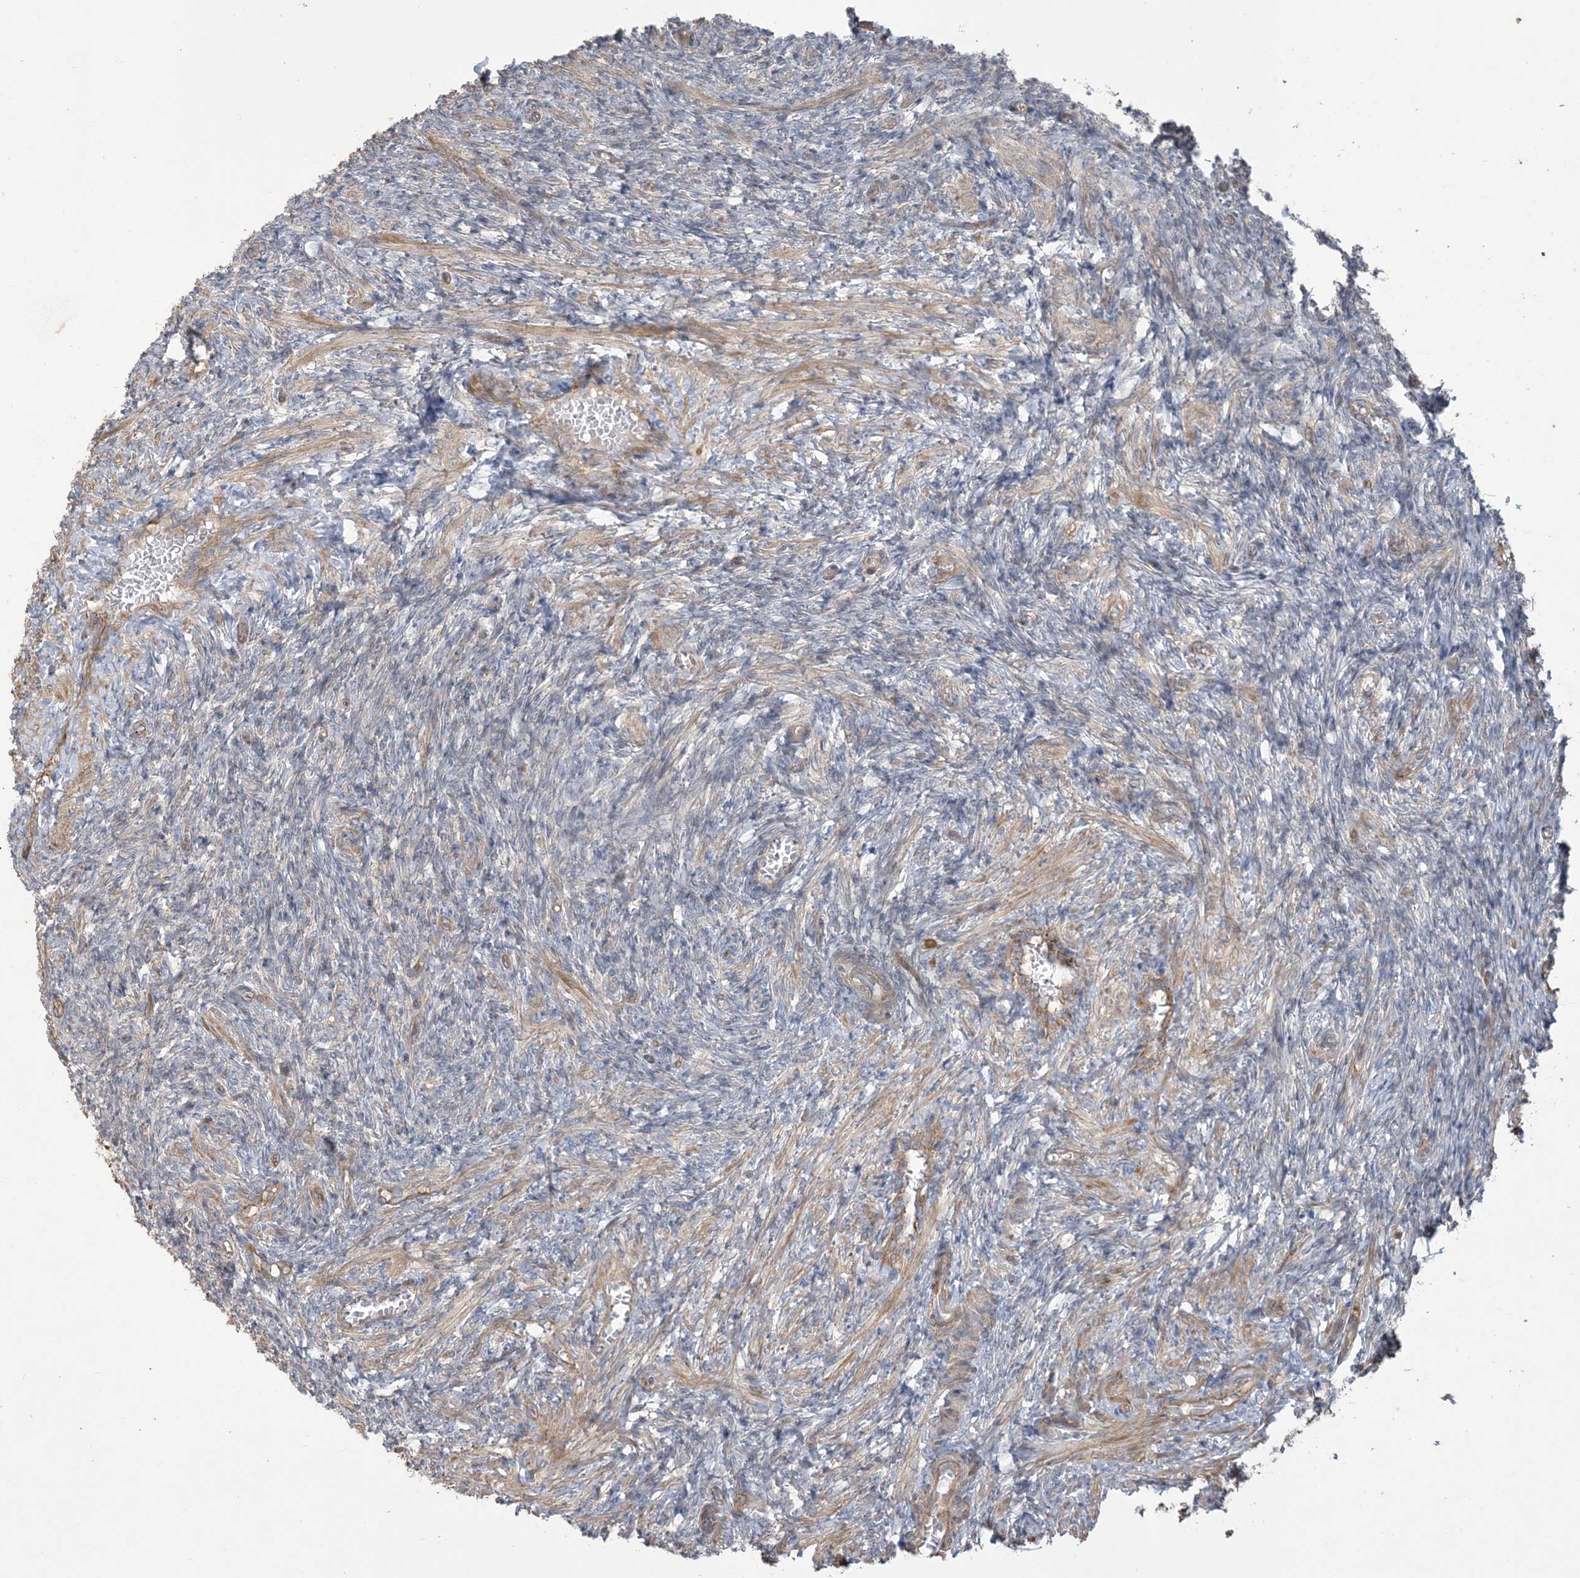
{"staining": {"intensity": "negative", "quantity": "none", "location": "none"}, "tissue": "ovary", "cell_type": "Ovarian stroma cells", "image_type": "normal", "snomed": [{"axis": "morphology", "description": "Normal tissue, NOS"}, {"axis": "topography", "description": "Ovary"}], "caption": "Immunohistochemical staining of normal human ovary demonstrates no significant expression in ovarian stroma cells.", "gene": "KLHL18", "patient": {"sex": "female", "age": 27}}